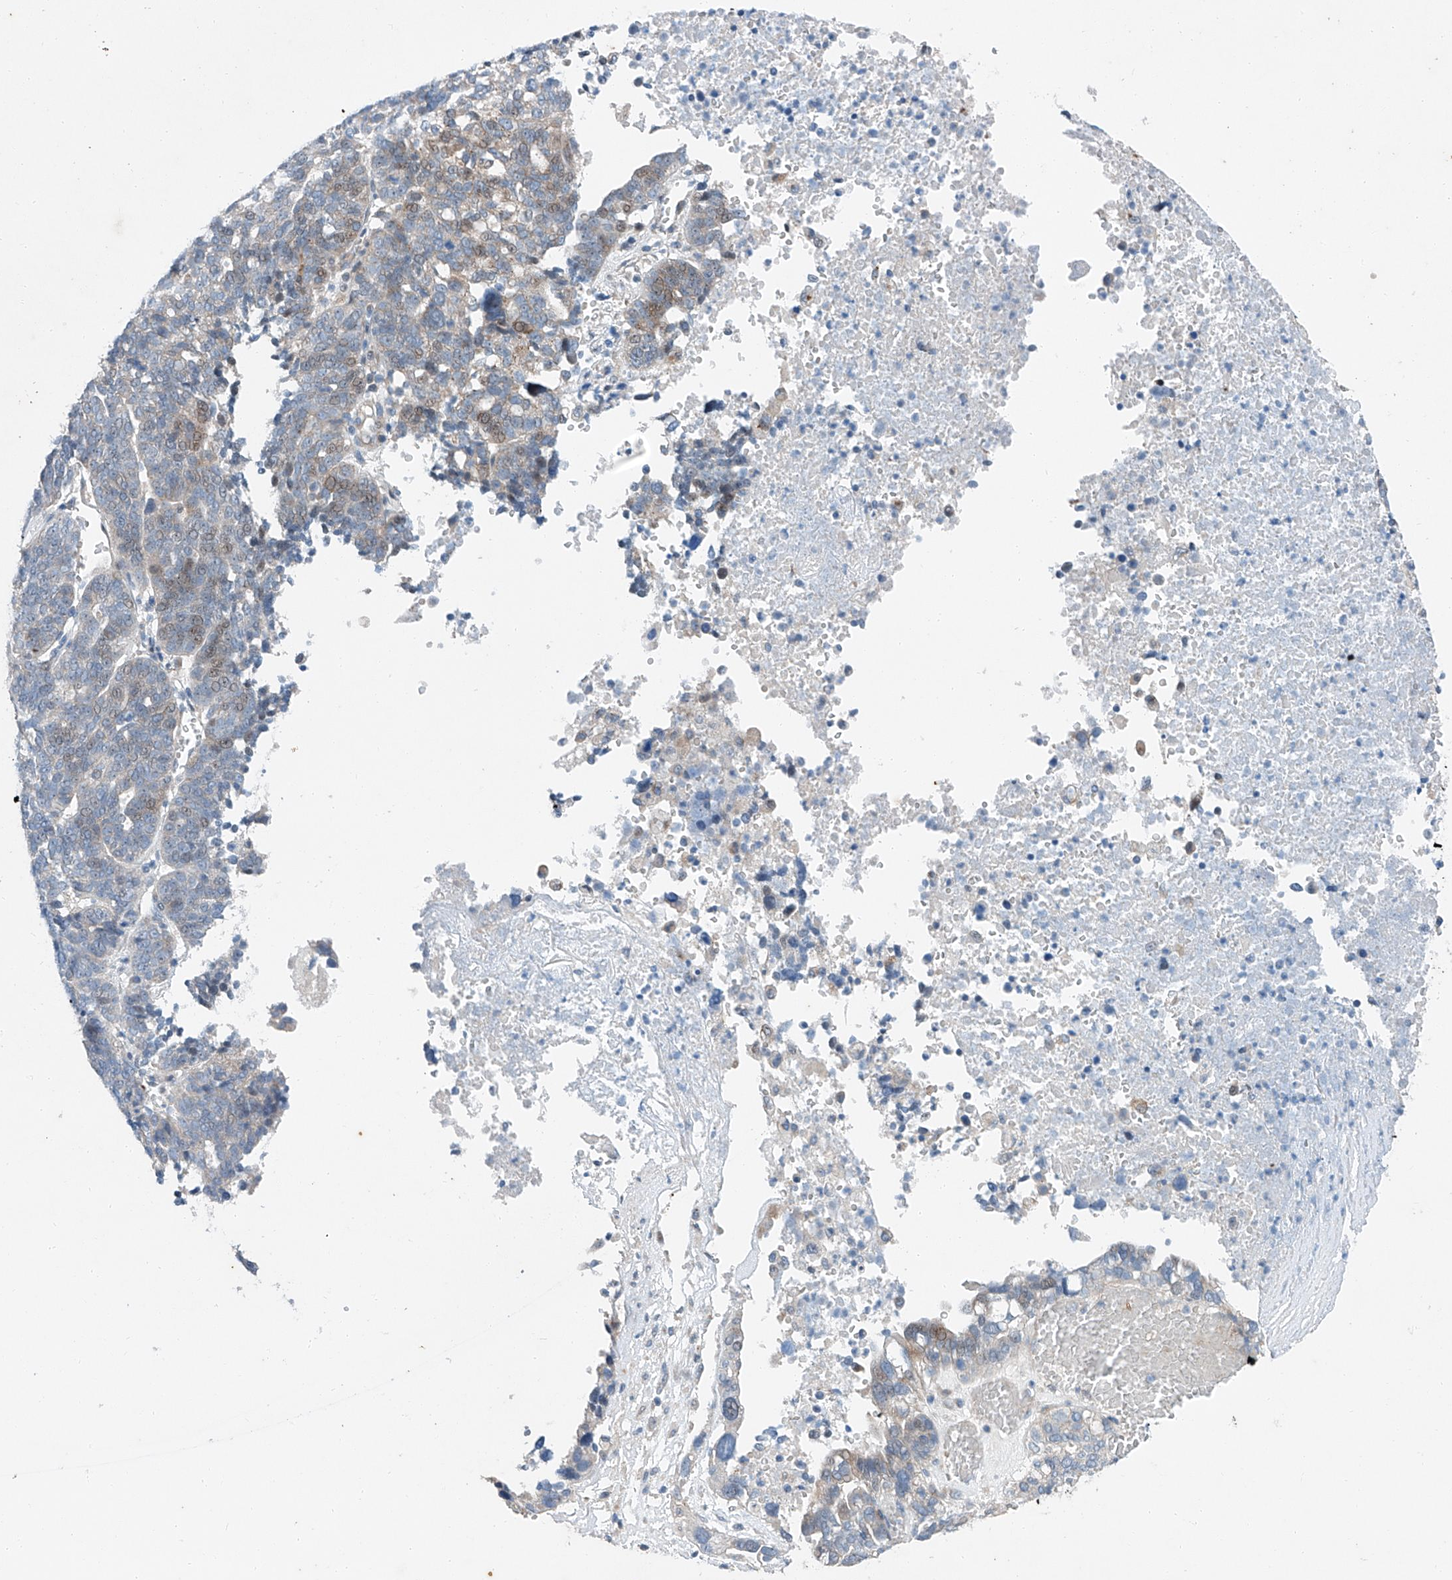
{"staining": {"intensity": "weak", "quantity": "25%-75%", "location": "nuclear"}, "tissue": "ovarian cancer", "cell_type": "Tumor cells", "image_type": "cancer", "snomed": [{"axis": "morphology", "description": "Cystadenocarcinoma, serous, NOS"}, {"axis": "topography", "description": "Ovary"}], "caption": "Ovarian cancer (serous cystadenocarcinoma) was stained to show a protein in brown. There is low levels of weak nuclear staining in about 25%-75% of tumor cells. (Stains: DAB (3,3'-diaminobenzidine) in brown, nuclei in blue, Microscopy: brightfield microscopy at high magnification).", "gene": "CLDND1", "patient": {"sex": "female", "age": 59}}